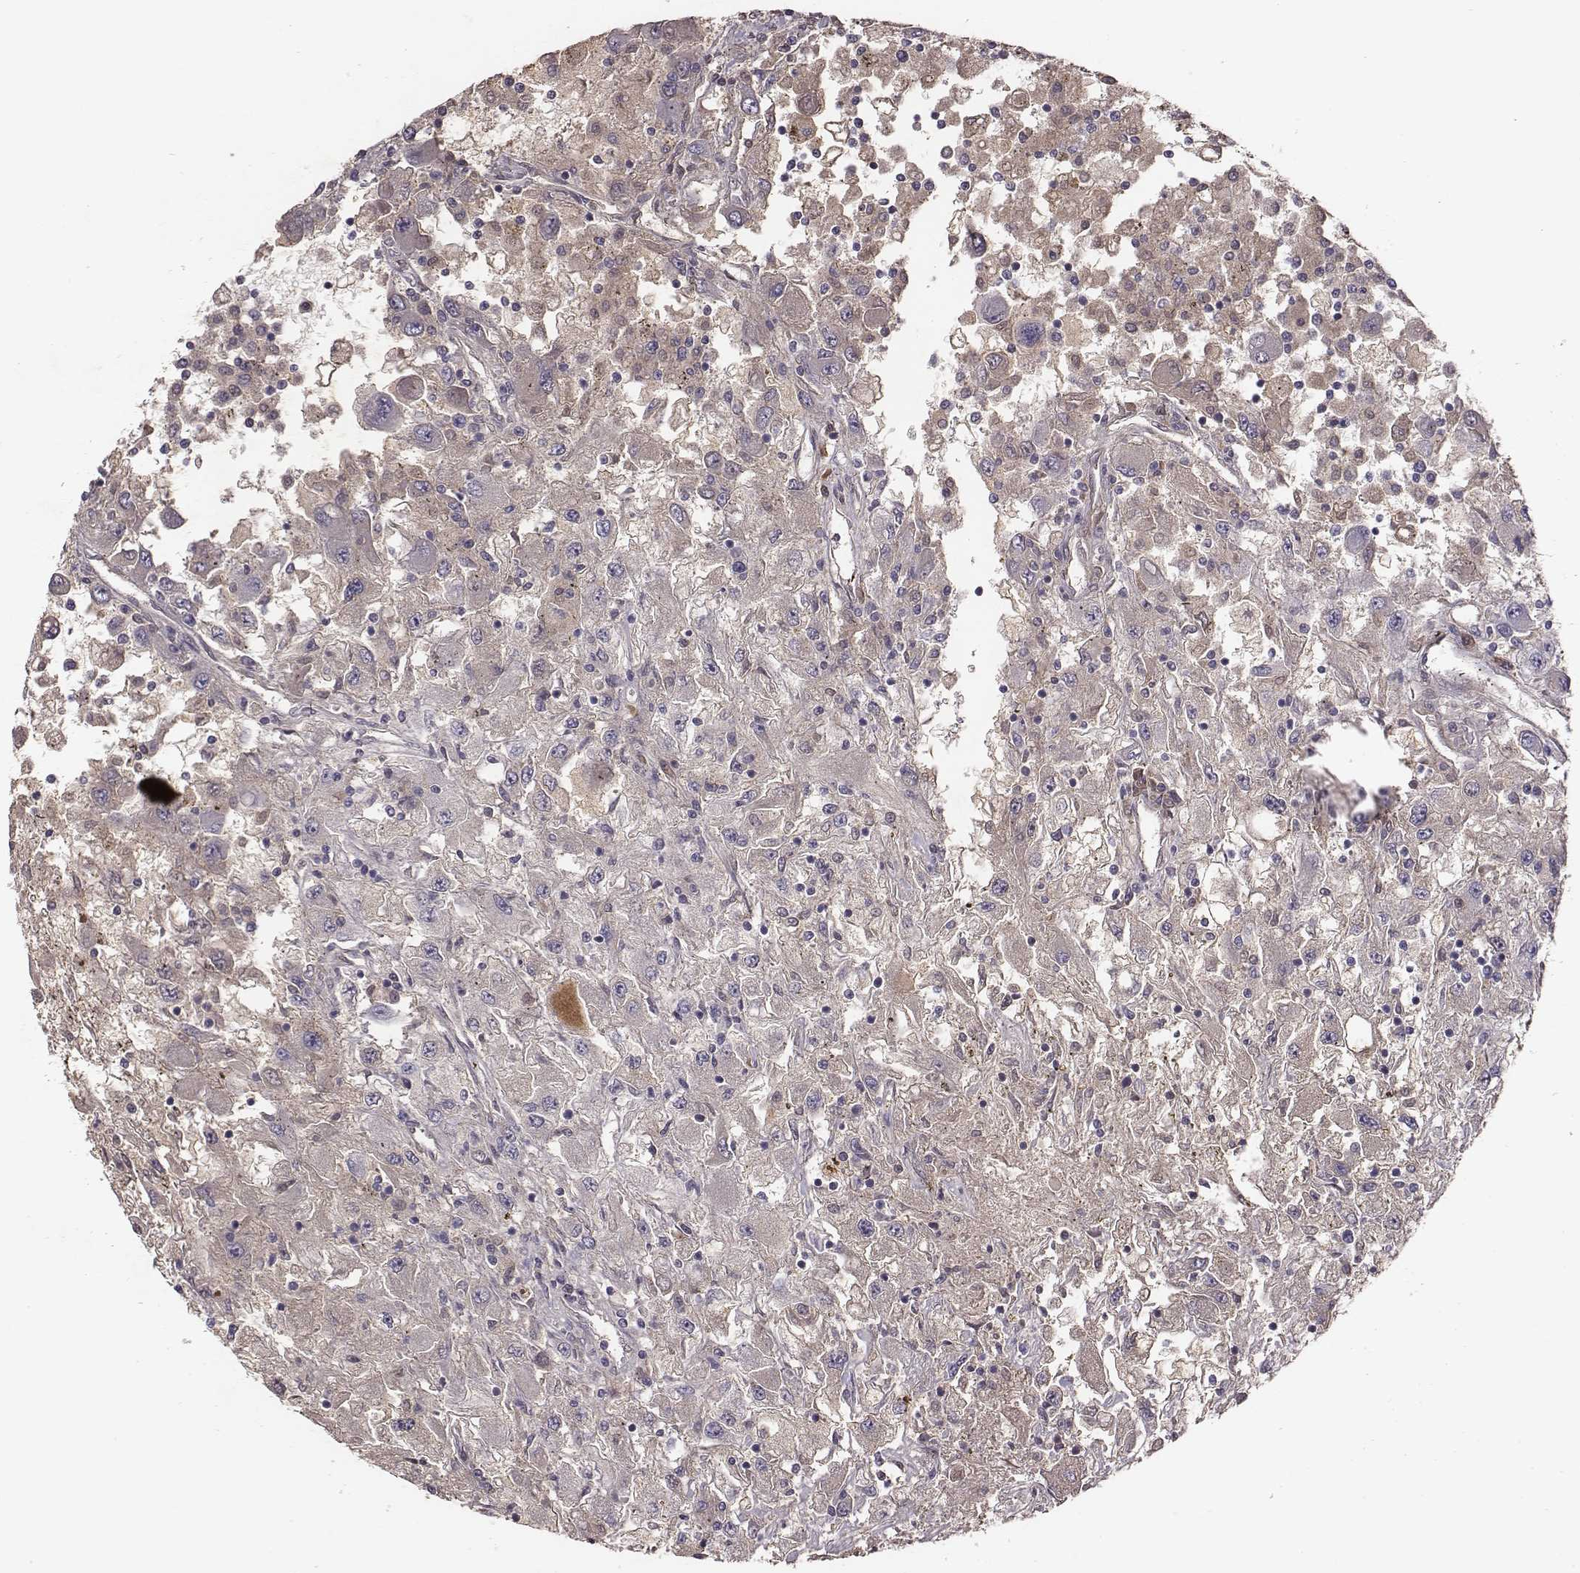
{"staining": {"intensity": "negative", "quantity": "none", "location": "none"}, "tissue": "renal cancer", "cell_type": "Tumor cells", "image_type": "cancer", "snomed": [{"axis": "morphology", "description": "Adenocarcinoma, NOS"}, {"axis": "topography", "description": "Kidney"}], "caption": "The IHC photomicrograph has no significant positivity in tumor cells of renal cancer (adenocarcinoma) tissue.", "gene": "SLC22A6", "patient": {"sex": "female", "age": 67}}